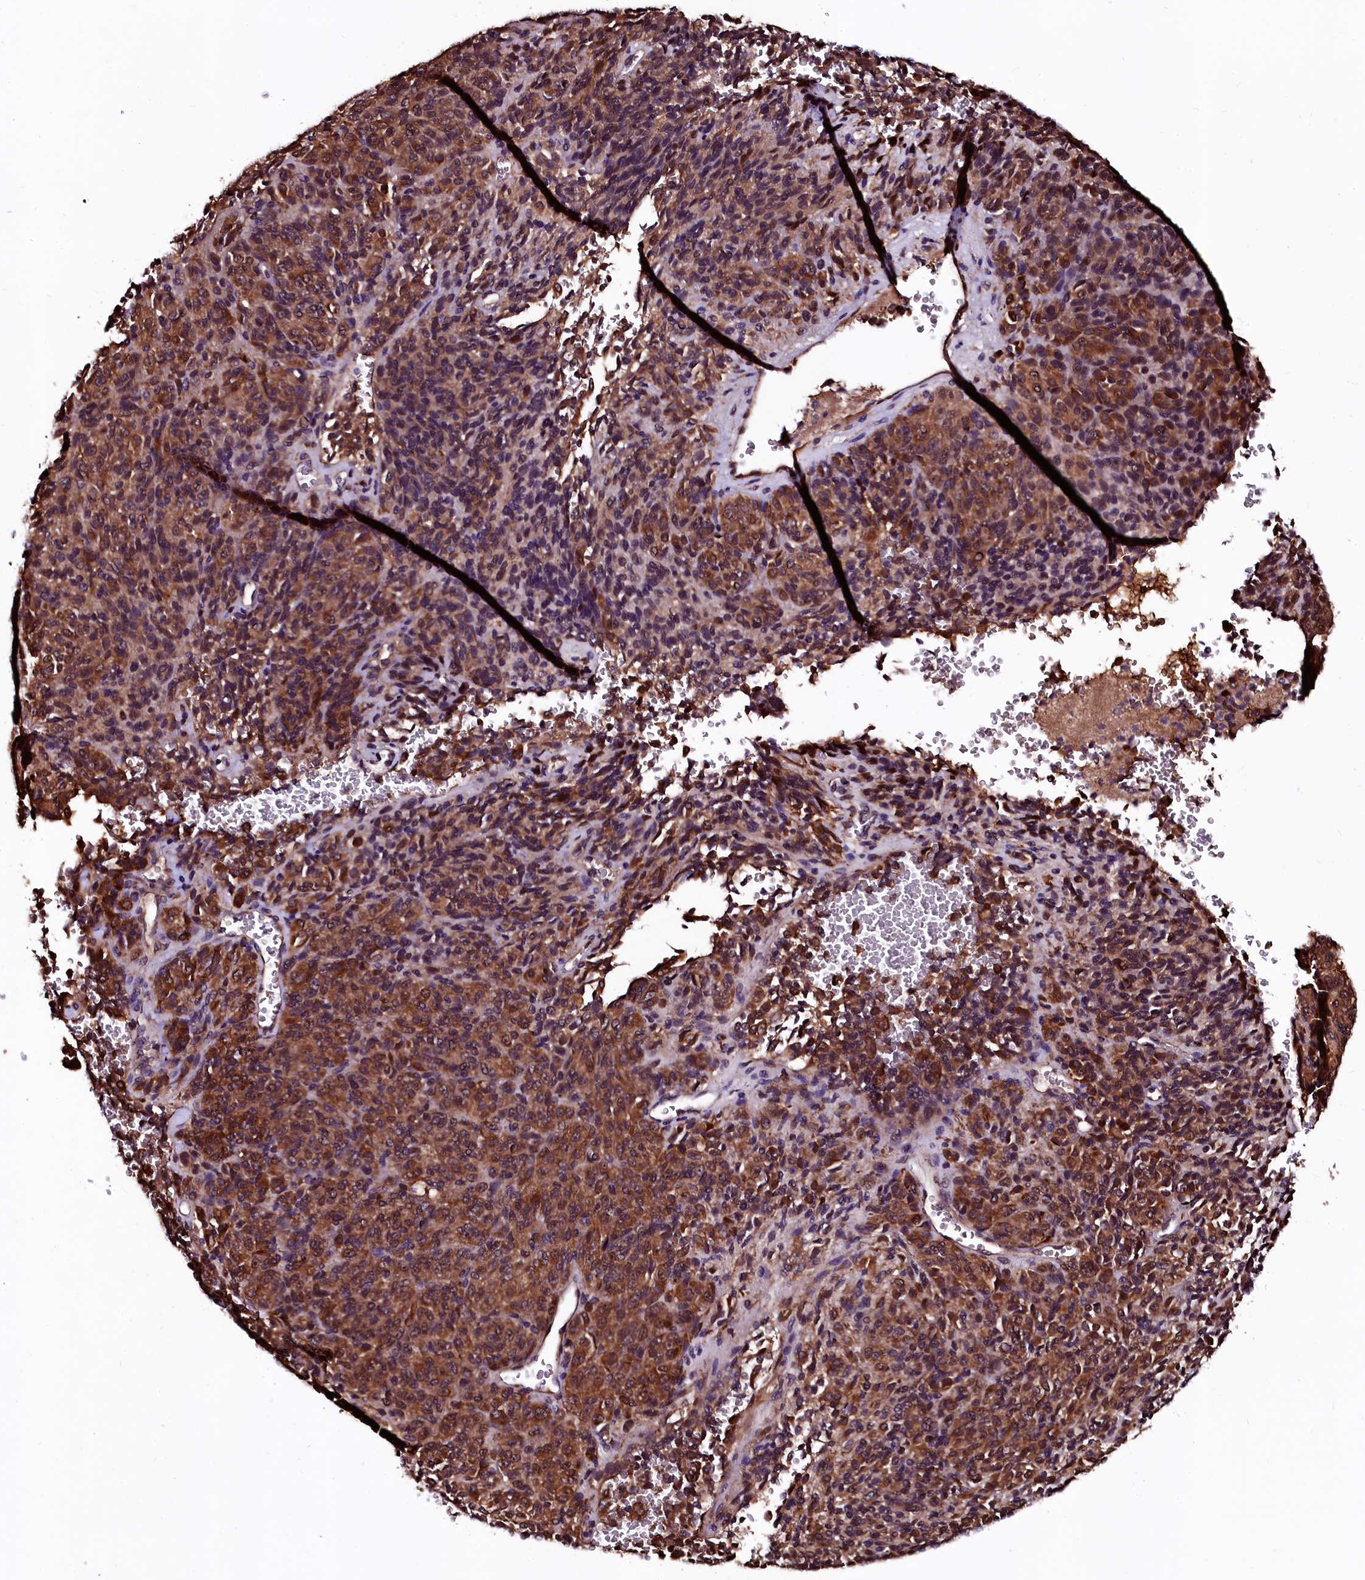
{"staining": {"intensity": "moderate", "quantity": ">75%", "location": "cytoplasmic/membranous"}, "tissue": "melanoma", "cell_type": "Tumor cells", "image_type": "cancer", "snomed": [{"axis": "morphology", "description": "Malignant melanoma, Metastatic site"}, {"axis": "topography", "description": "Brain"}], "caption": "Moderate cytoplasmic/membranous expression for a protein is identified in approximately >75% of tumor cells of malignant melanoma (metastatic site) using immunohistochemistry (IHC).", "gene": "N4BP1", "patient": {"sex": "female", "age": 56}}